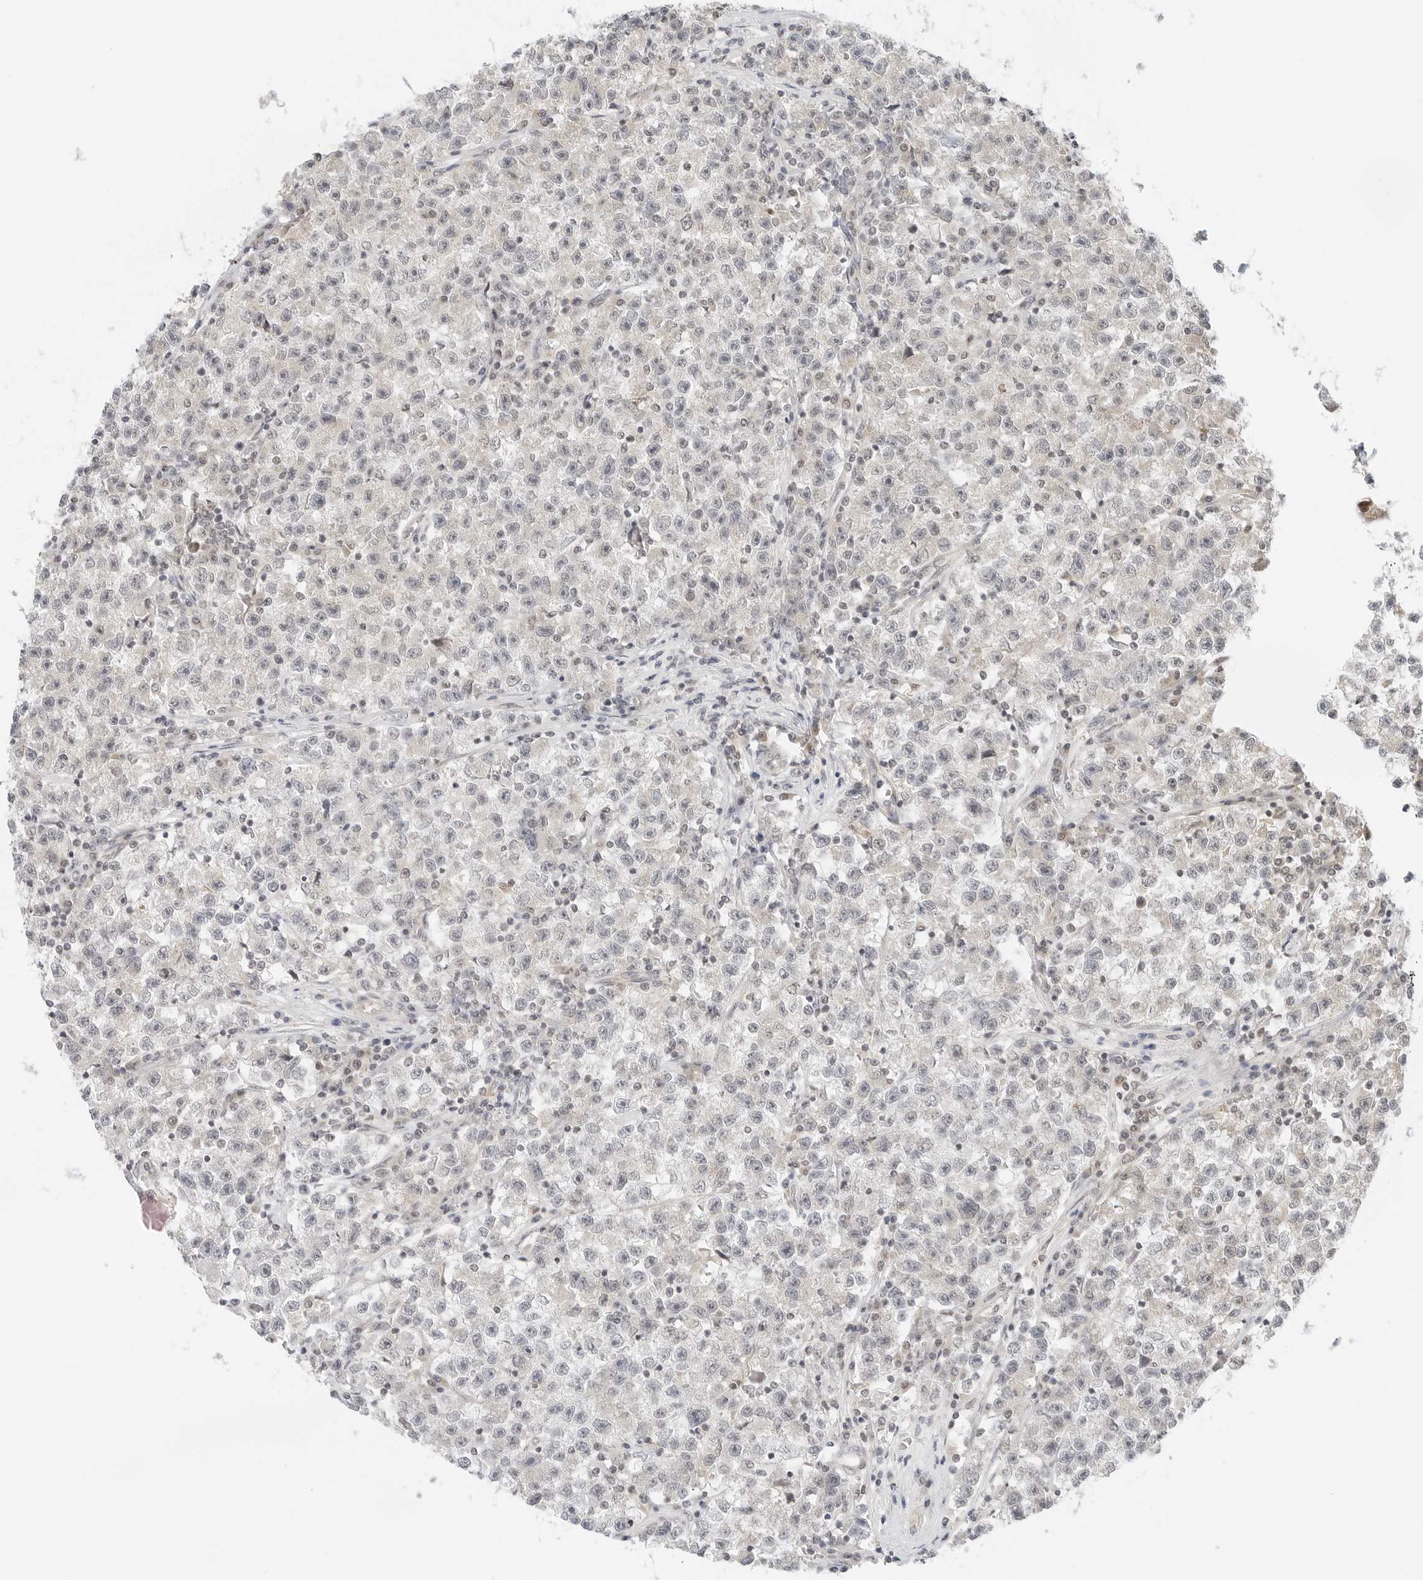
{"staining": {"intensity": "negative", "quantity": "none", "location": "none"}, "tissue": "testis cancer", "cell_type": "Tumor cells", "image_type": "cancer", "snomed": [{"axis": "morphology", "description": "Seminoma, NOS"}, {"axis": "topography", "description": "Testis"}], "caption": "This is an immunohistochemistry histopathology image of testis cancer (seminoma). There is no staining in tumor cells.", "gene": "IQCC", "patient": {"sex": "male", "age": 22}}